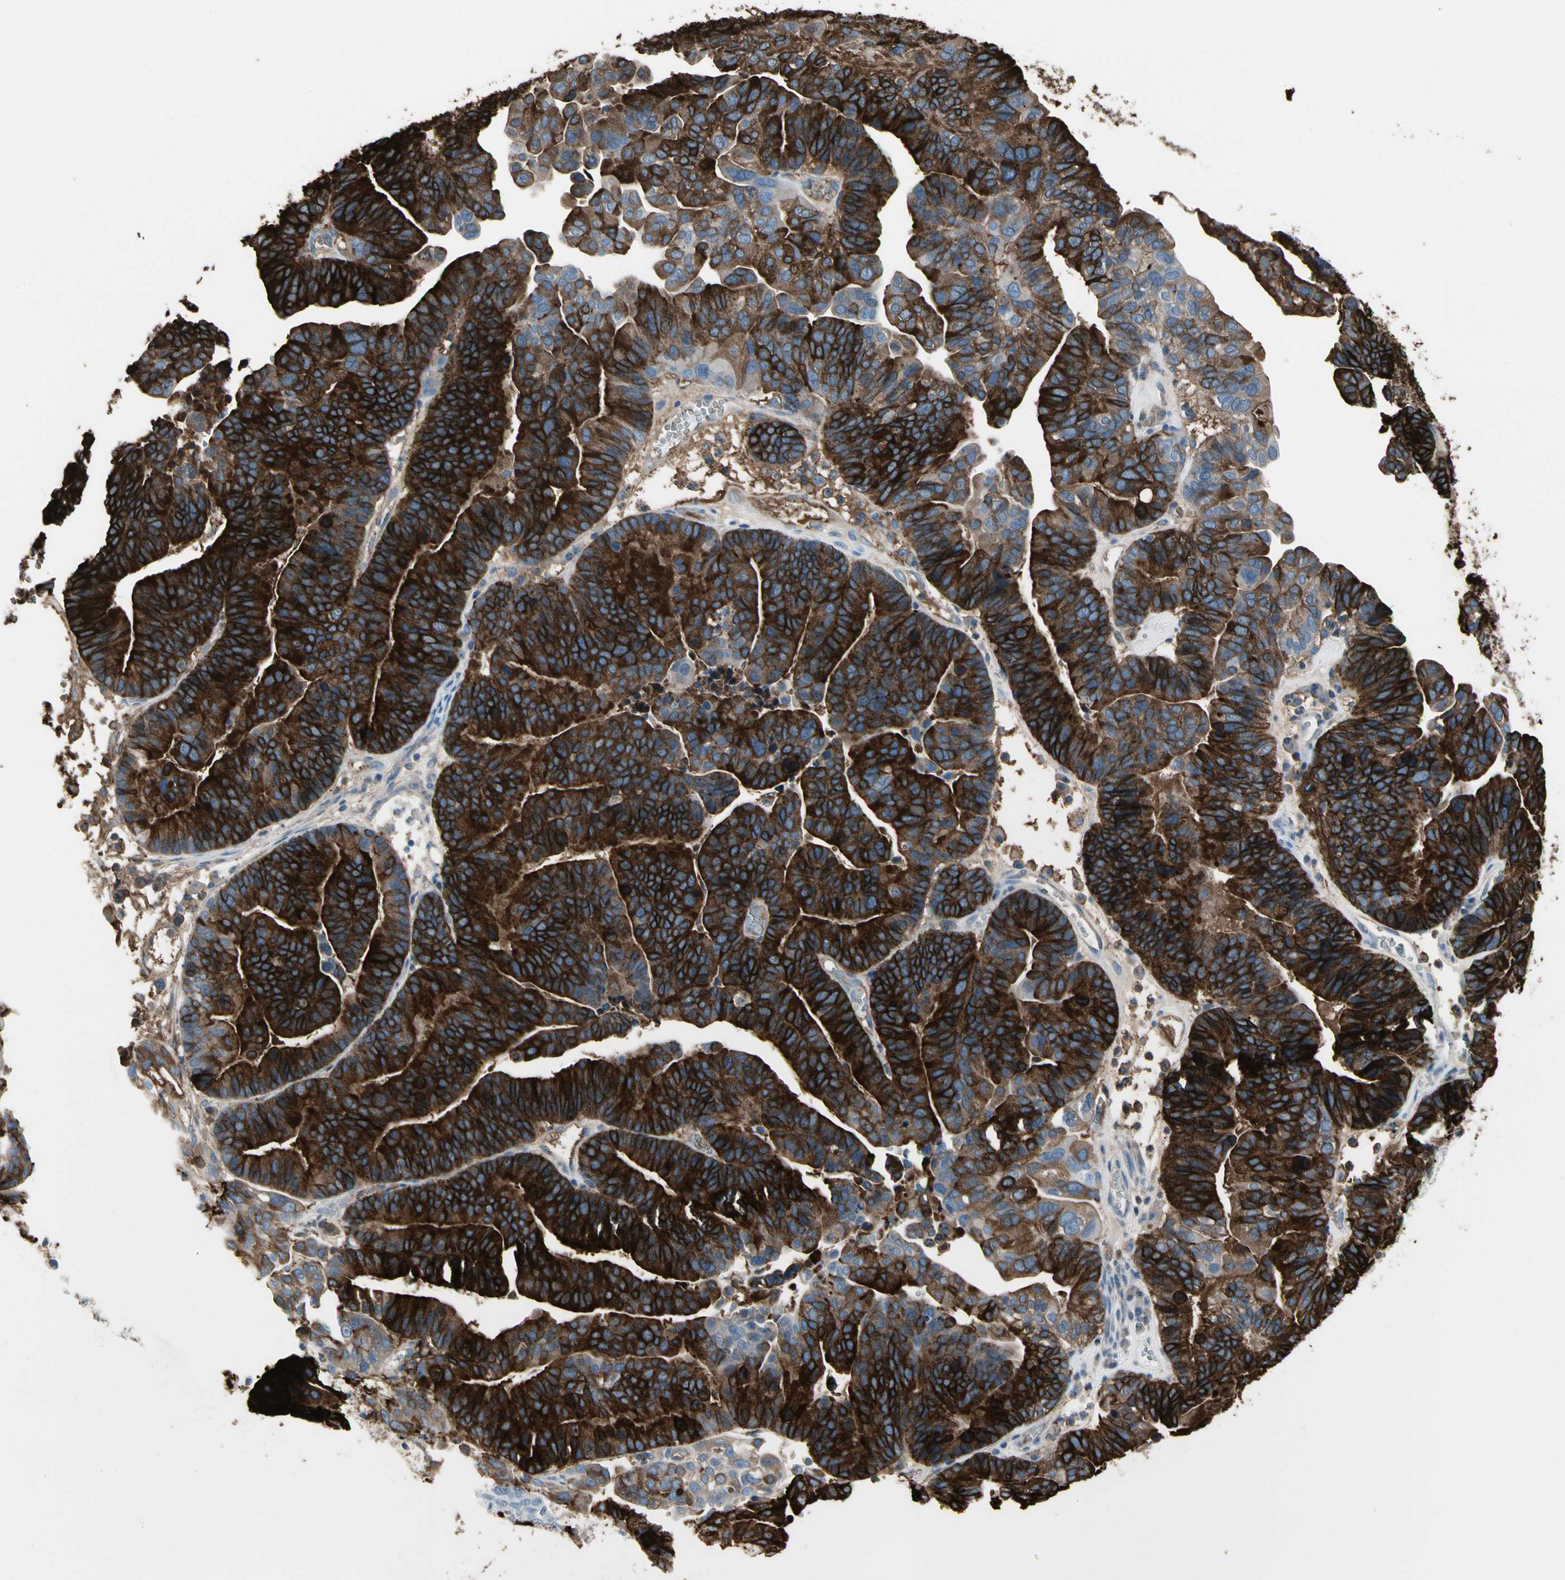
{"staining": {"intensity": "strong", "quantity": ">75%", "location": "cytoplasmic/membranous"}, "tissue": "ovarian cancer", "cell_type": "Tumor cells", "image_type": "cancer", "snomed": [{"axis": "morphology", "description": "Cystadenocarcinoma, serous, NOS"}, {"axis": "topography", "description": "Ovary"}], "caption": "Protein staining by immunohistochemistry shows strong cytoplasmic/membranous staining in about >75% of tumor cells in ovarian cancer.", "gene": "PIGR", "patient": {"sex": "female", "age": 56}}